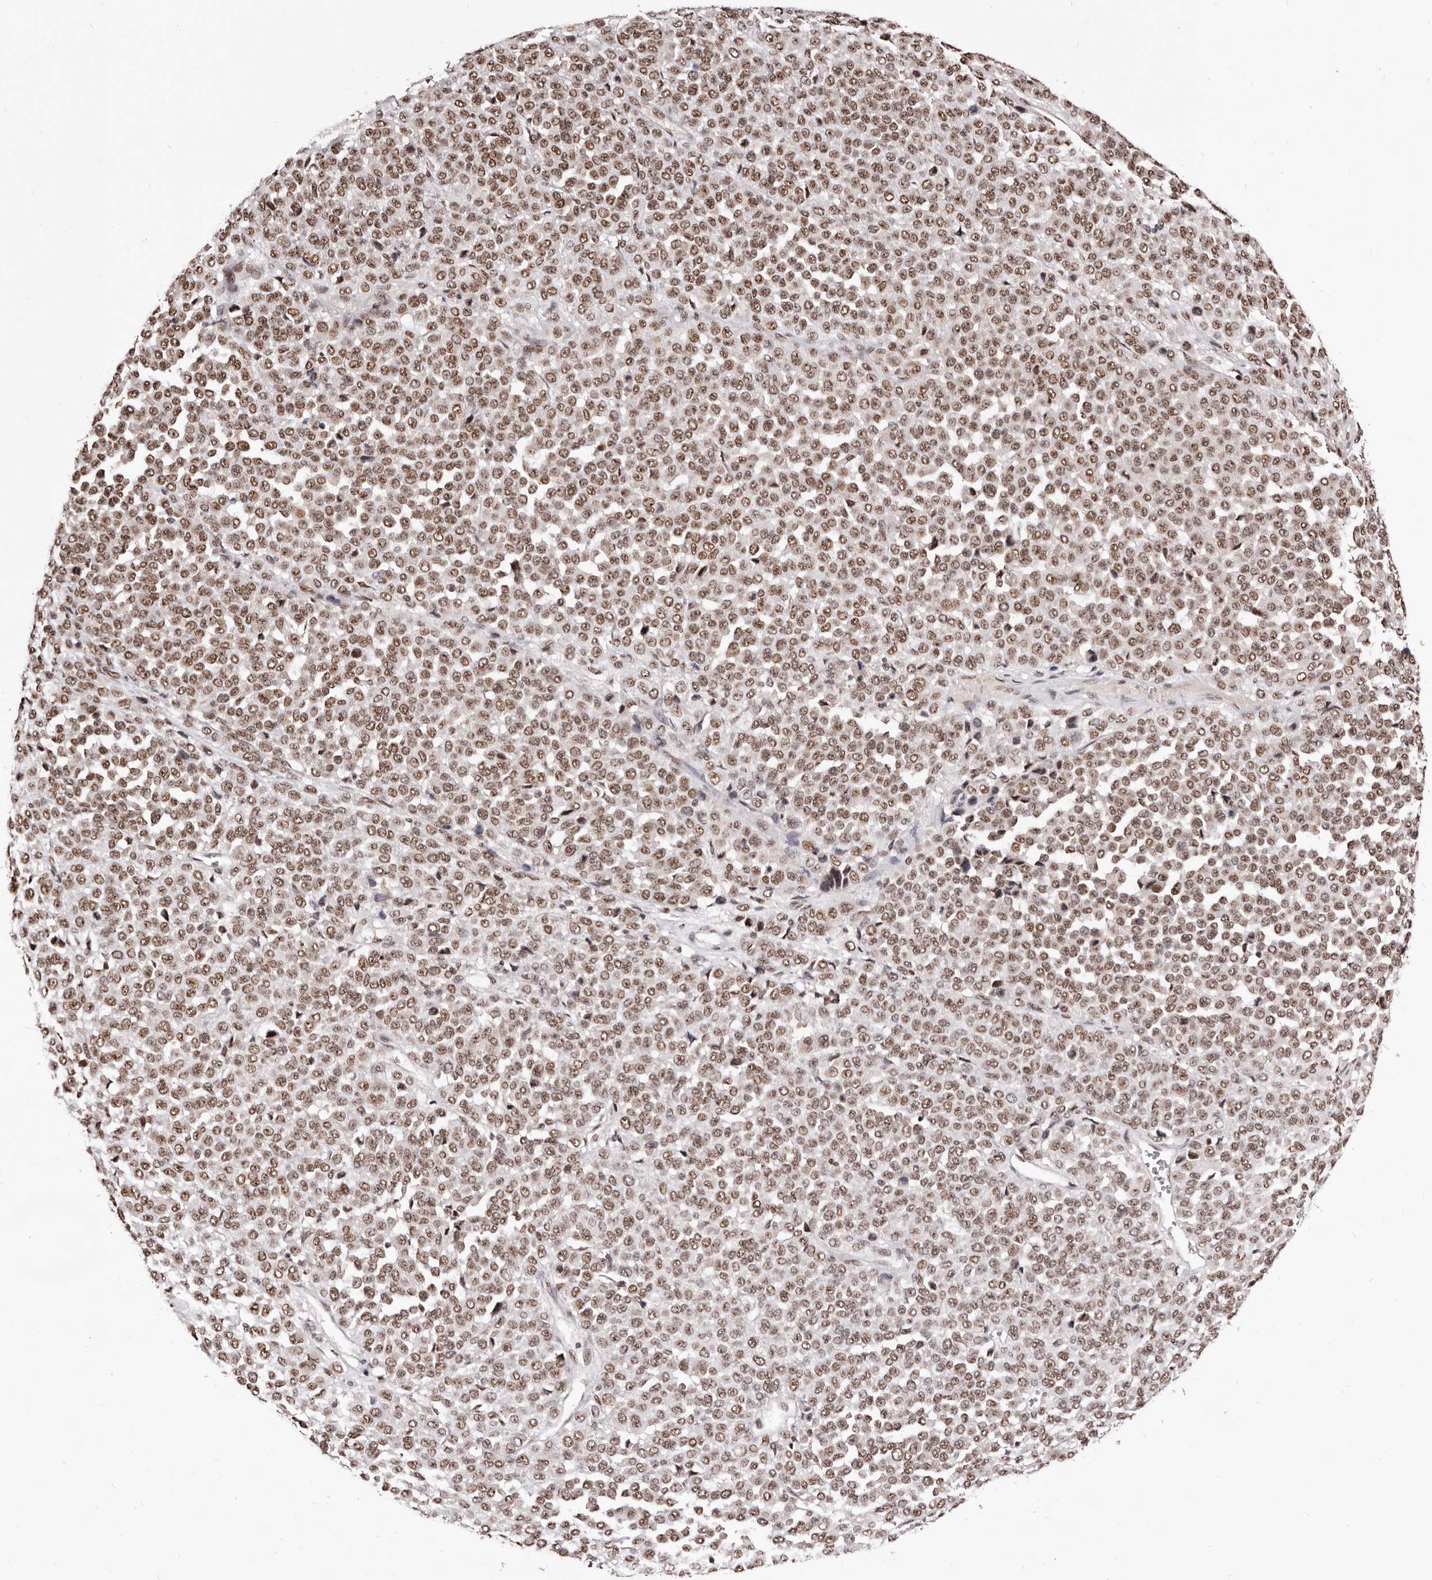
{"staining": {"intensity": "moderate", "quantity": ">75%", "location": "nuclear"}, "tissue": "melanoma", "cell_type": "Tumor cells", "image_type": "cancer", "snomed": [{"axis": "morphology", "description": "Malignant melanoma, Metastatic site"}, {"axis": "topography", "description": "Pancreas"}], "caption": "DAB (3,3'-diaminobenzidine) immunohistochemical staining of malignant melanoma (metastatic site) demonstrates moderate nuclear protein positivity in about >75% of tumor cells.", "gene": "ANAPC11", "patient": {"sex": "female", "age": 30}}